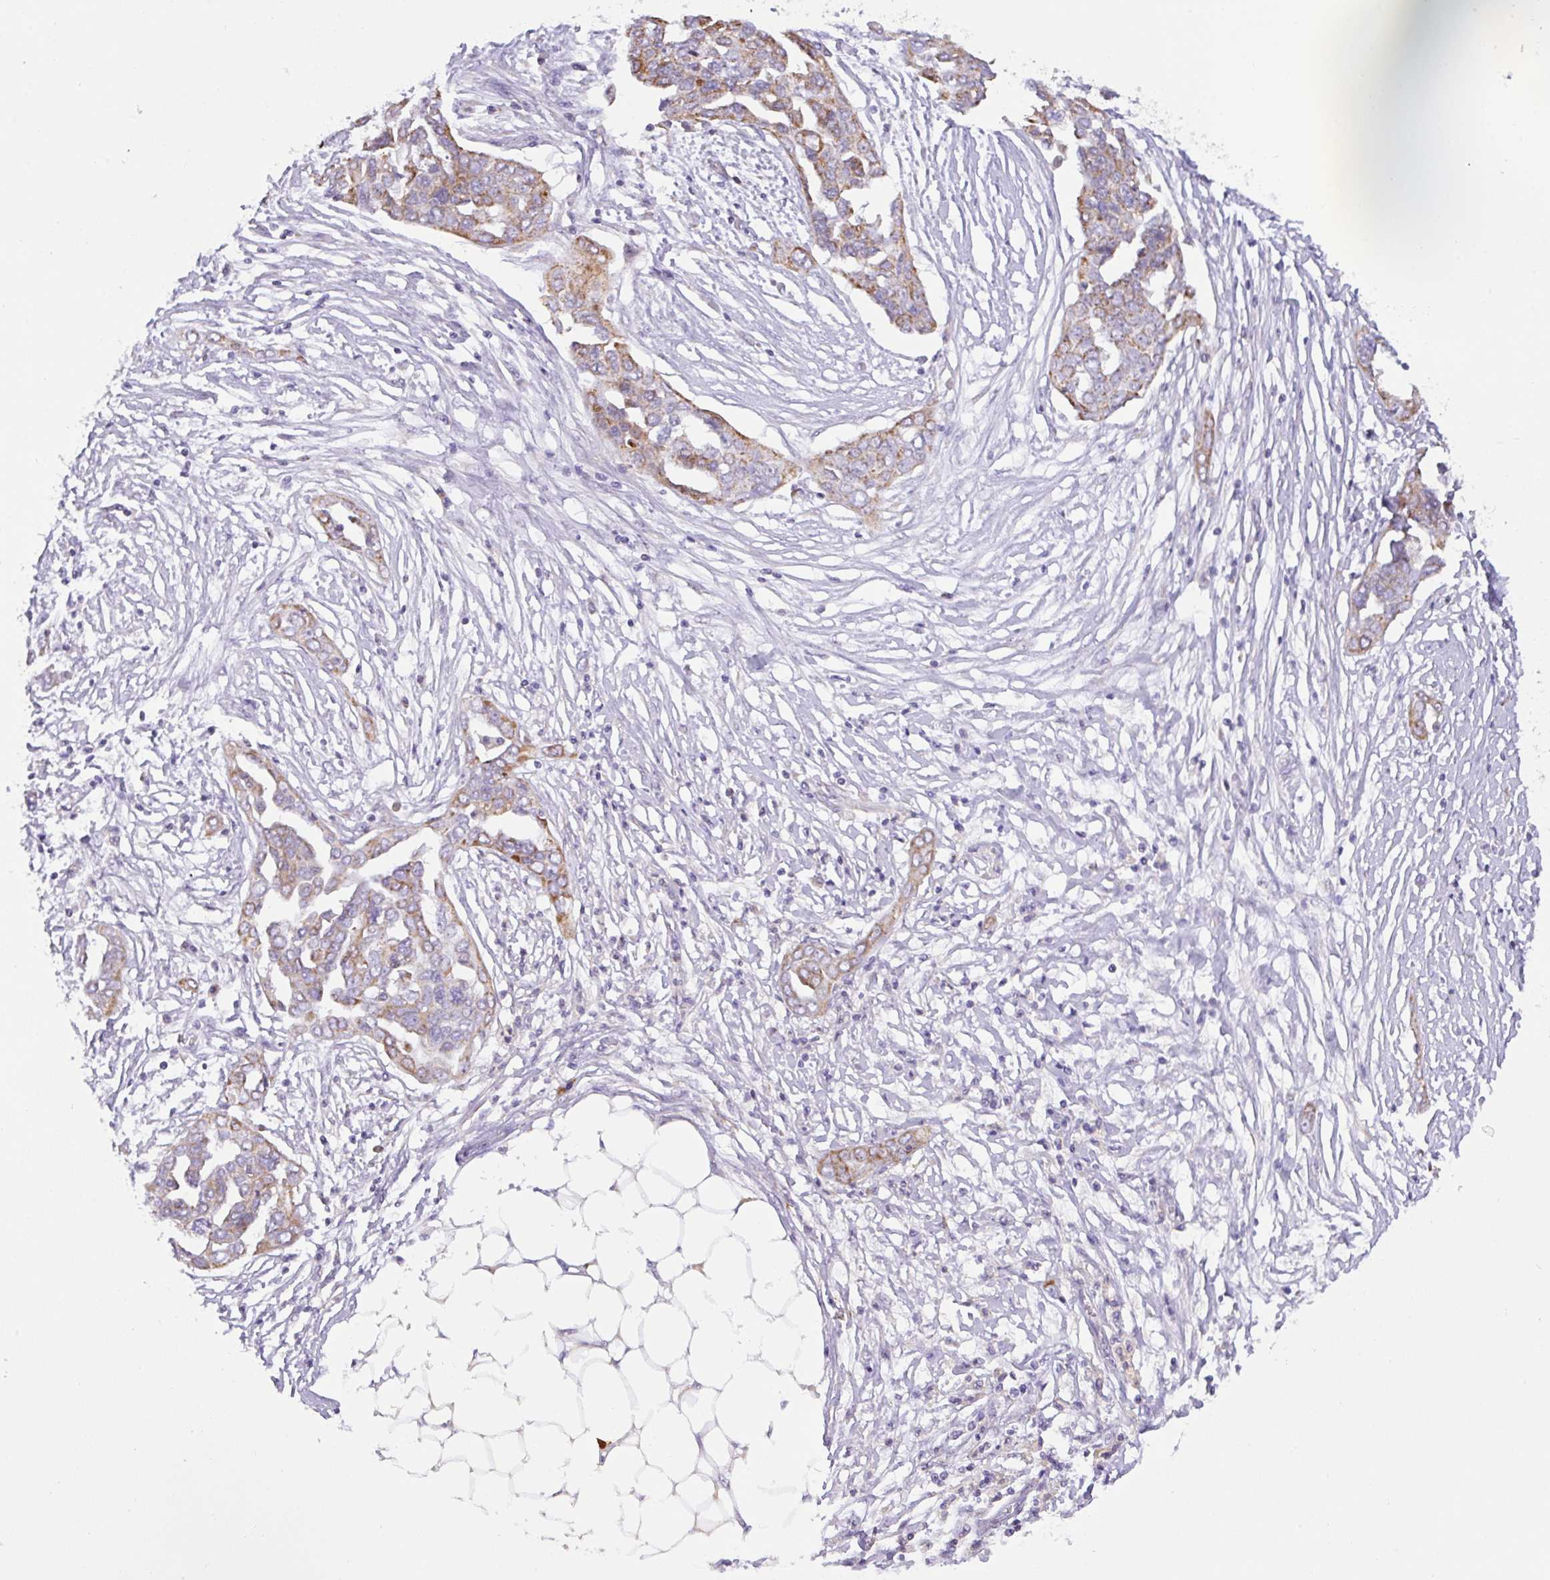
{"staining": {"intensity": "moderate", "quantity": ">75%", "location": "cytoplasmic/membranous"}, "tissue": "ovarian cancer", "cell_type": "Tumor cells", "image_type": "cancer", "snomed": [{"axis": "morphology", "description": "Cystadenocarcinoma, serous, NOS"}, {"axis": "topography", "description": "Ovary"}], "caption": "A micrograph of human ovarian serous cystadenocarcinoma stained for a protein shows moderate cytoplasmic/membranous brown staining in tumor cells.", "gene": "CHDH", "patient": {"sex": "female", "age": 59}}